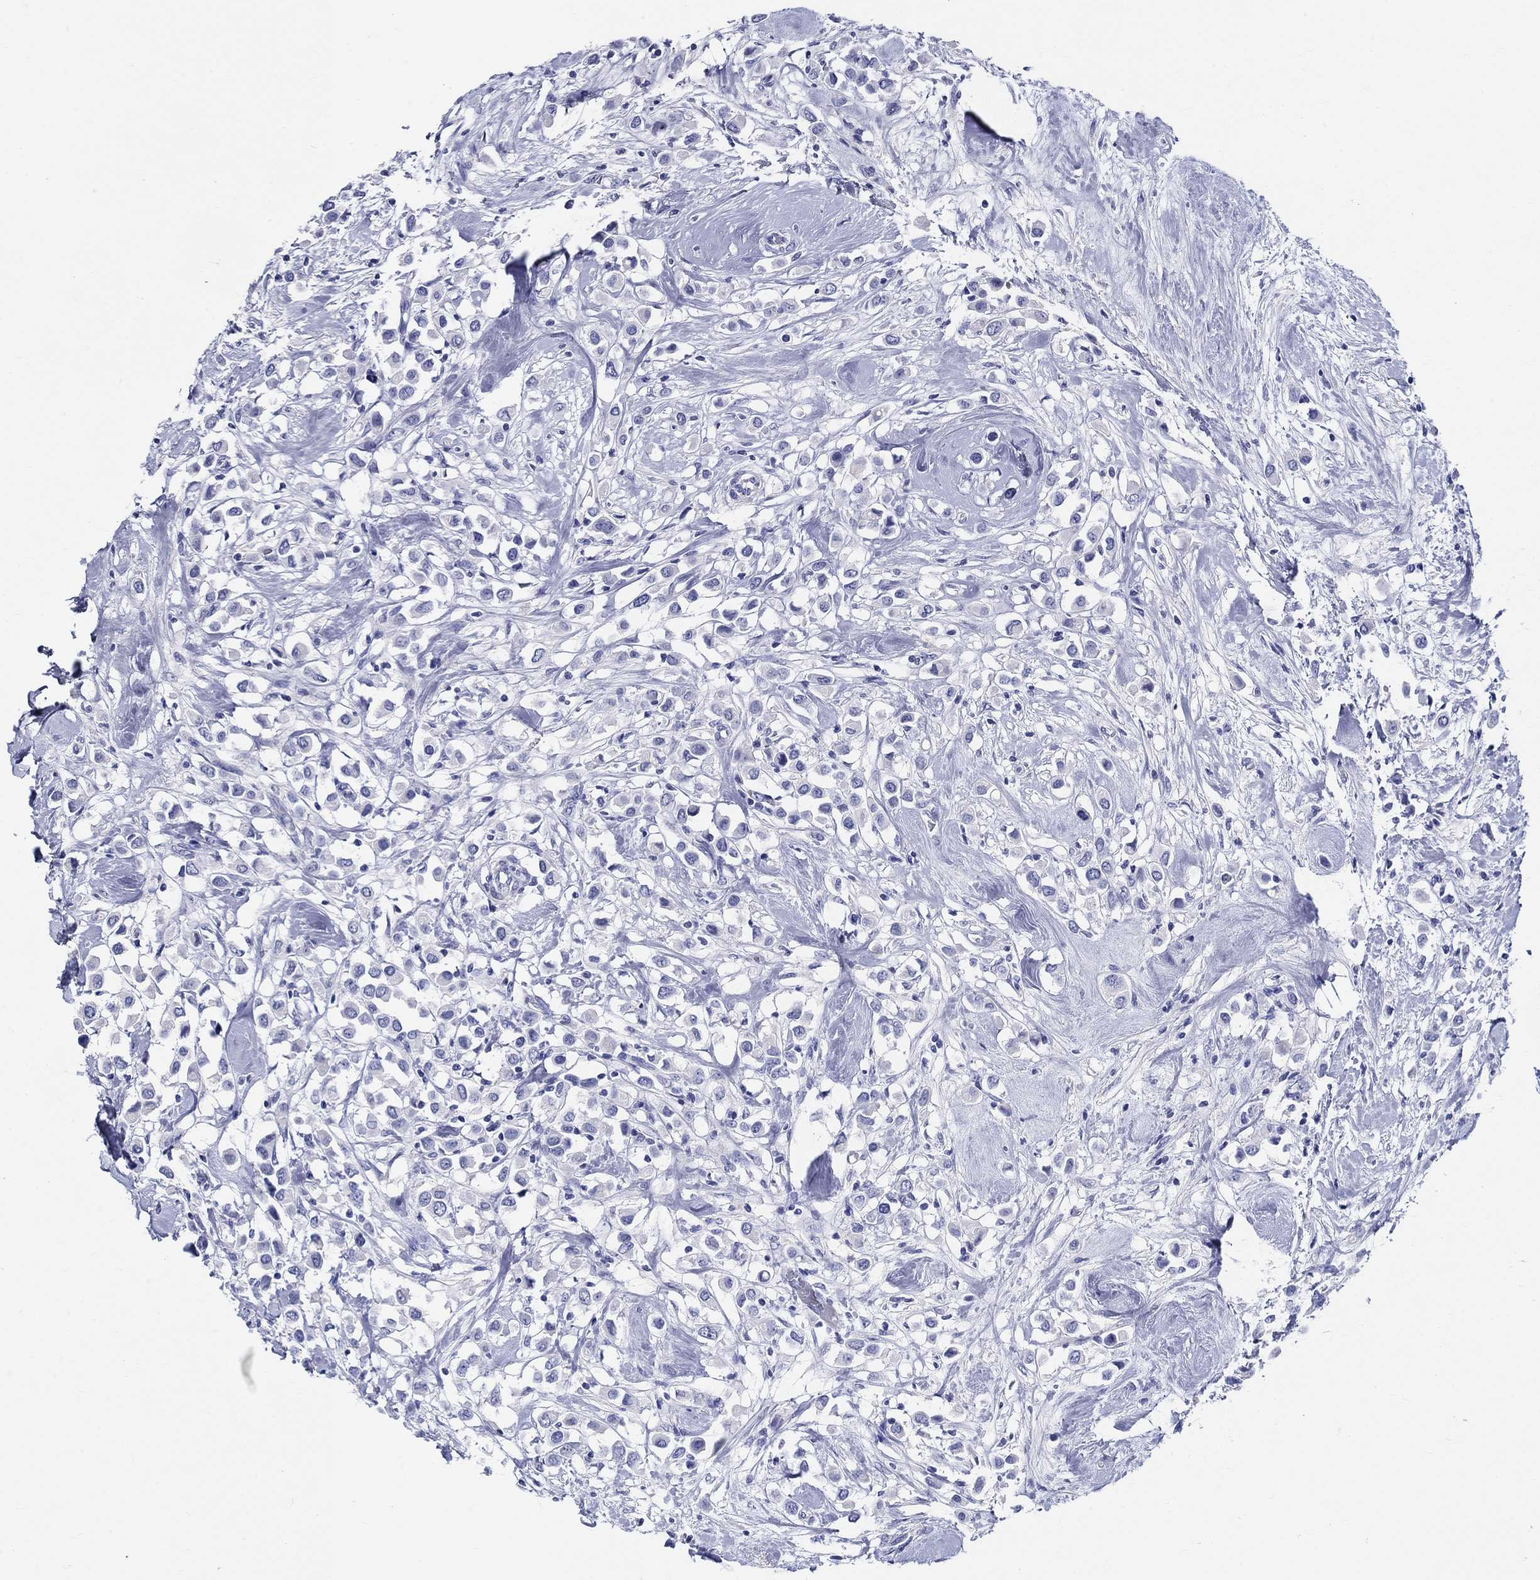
{"staining": {"intensity": "negative", "quantity": "none", "location": "none"}, "tissue": "breast cancer", "cell_type": "Tumor cells", "image_type": "cancer", "snomed": [{"axis": "morphology", "description": "Duct carcinoma"}, {"axis": "topography", "description": "Breast"}], "caption": "Image shows no protein staining in tumor cells of breast intraductal carcinoma tissue.", "gene": "CRYGS", "patient": {"sex": "female", "age": 61}}